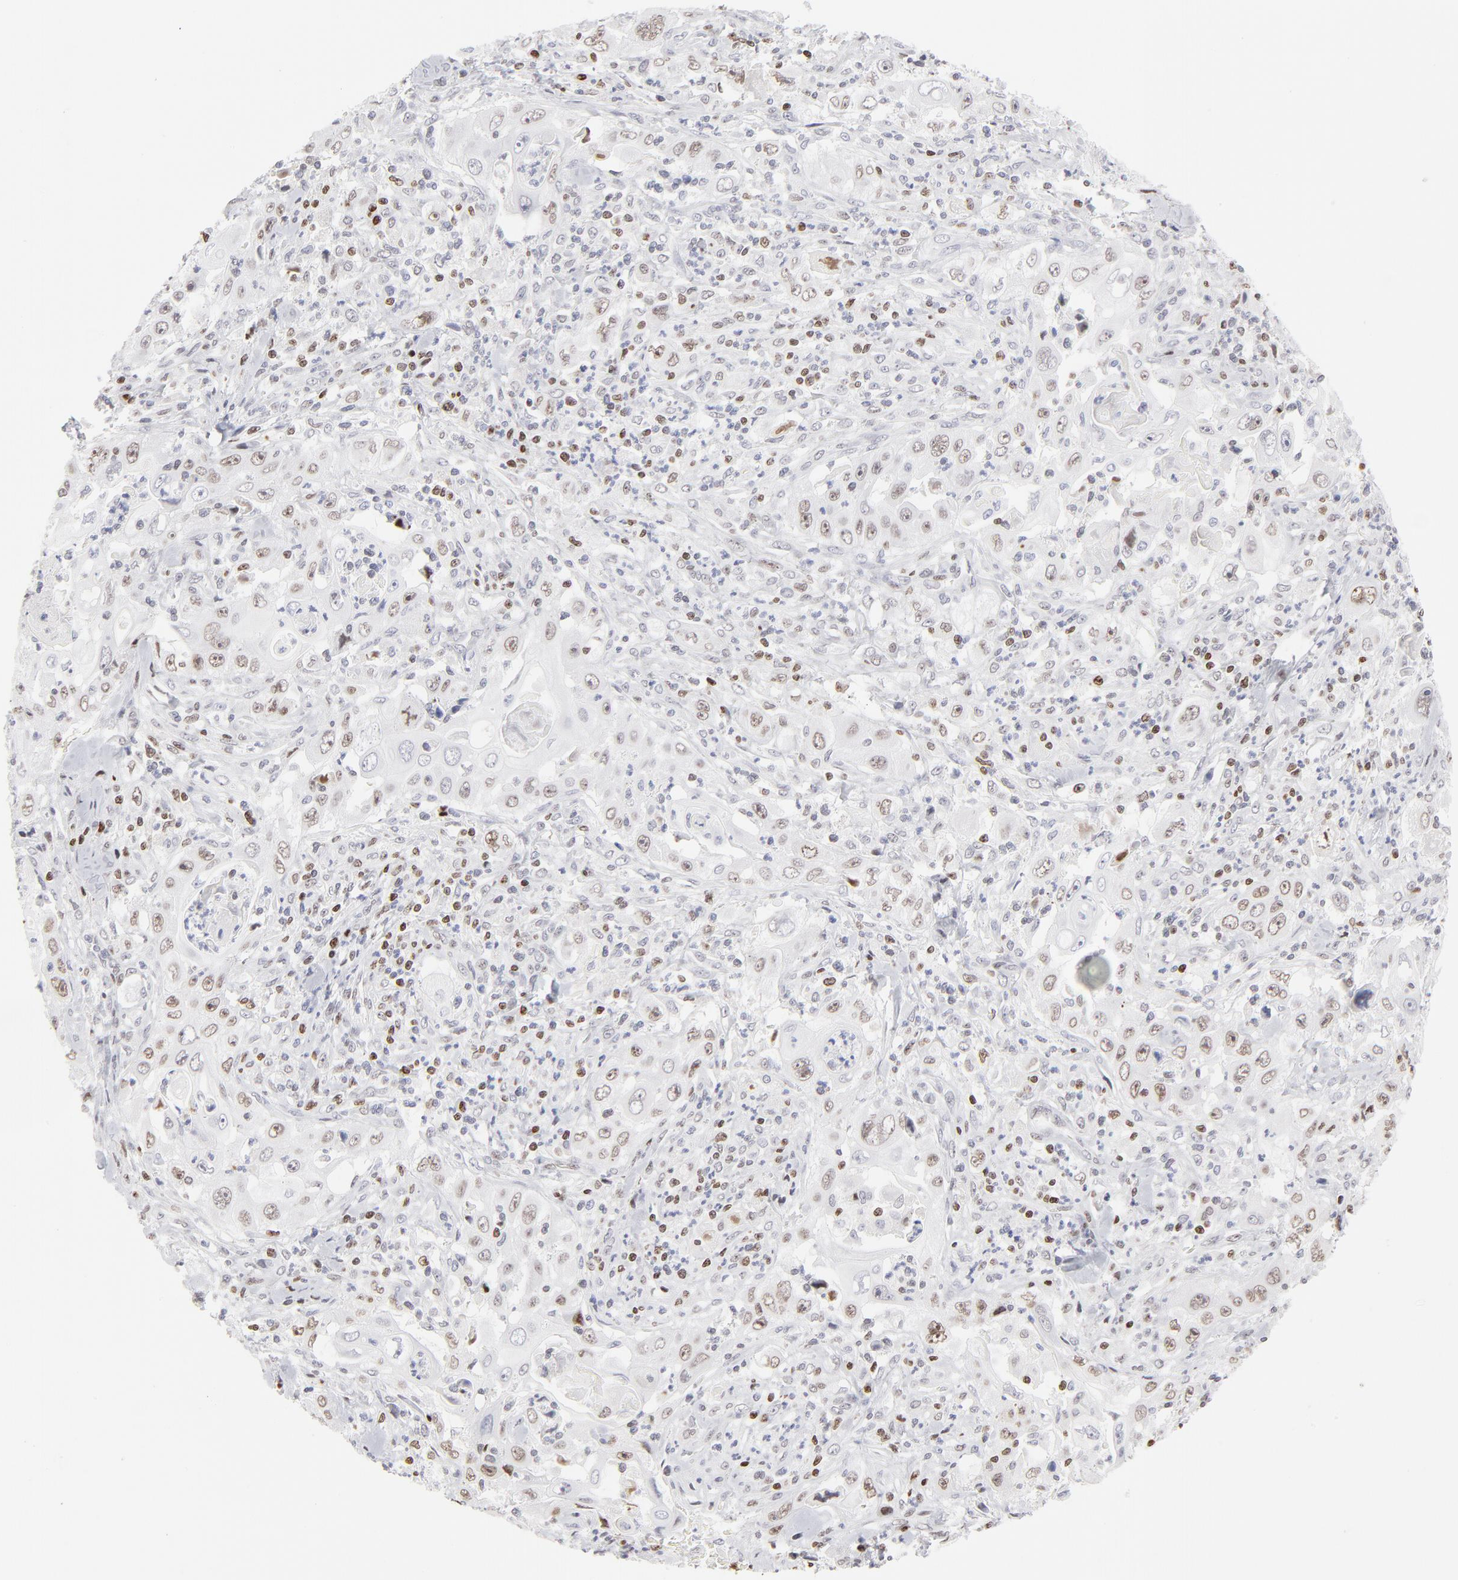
{"staining": {"intensity": "weak", "quantity": "25%-75%", "location": "nuclear"}, "tissue": "pancreatic cancer", "cell_type": "Tumor cells", "image_type": "cancer", "snomed": [{"axis": "morphology", "description": "Adenocarcinoma, NOS"}, {"axis": "topography", "description": "Pancreas"}], "caption": "Human pancreatic adenocarcinoma stained for a protein (brown) demonstrates weak nuclear positive expression in approximately 25%-75% of tumor cells.", "gene": "PARP1", "patient": {"sex": "male", "age": 70}}